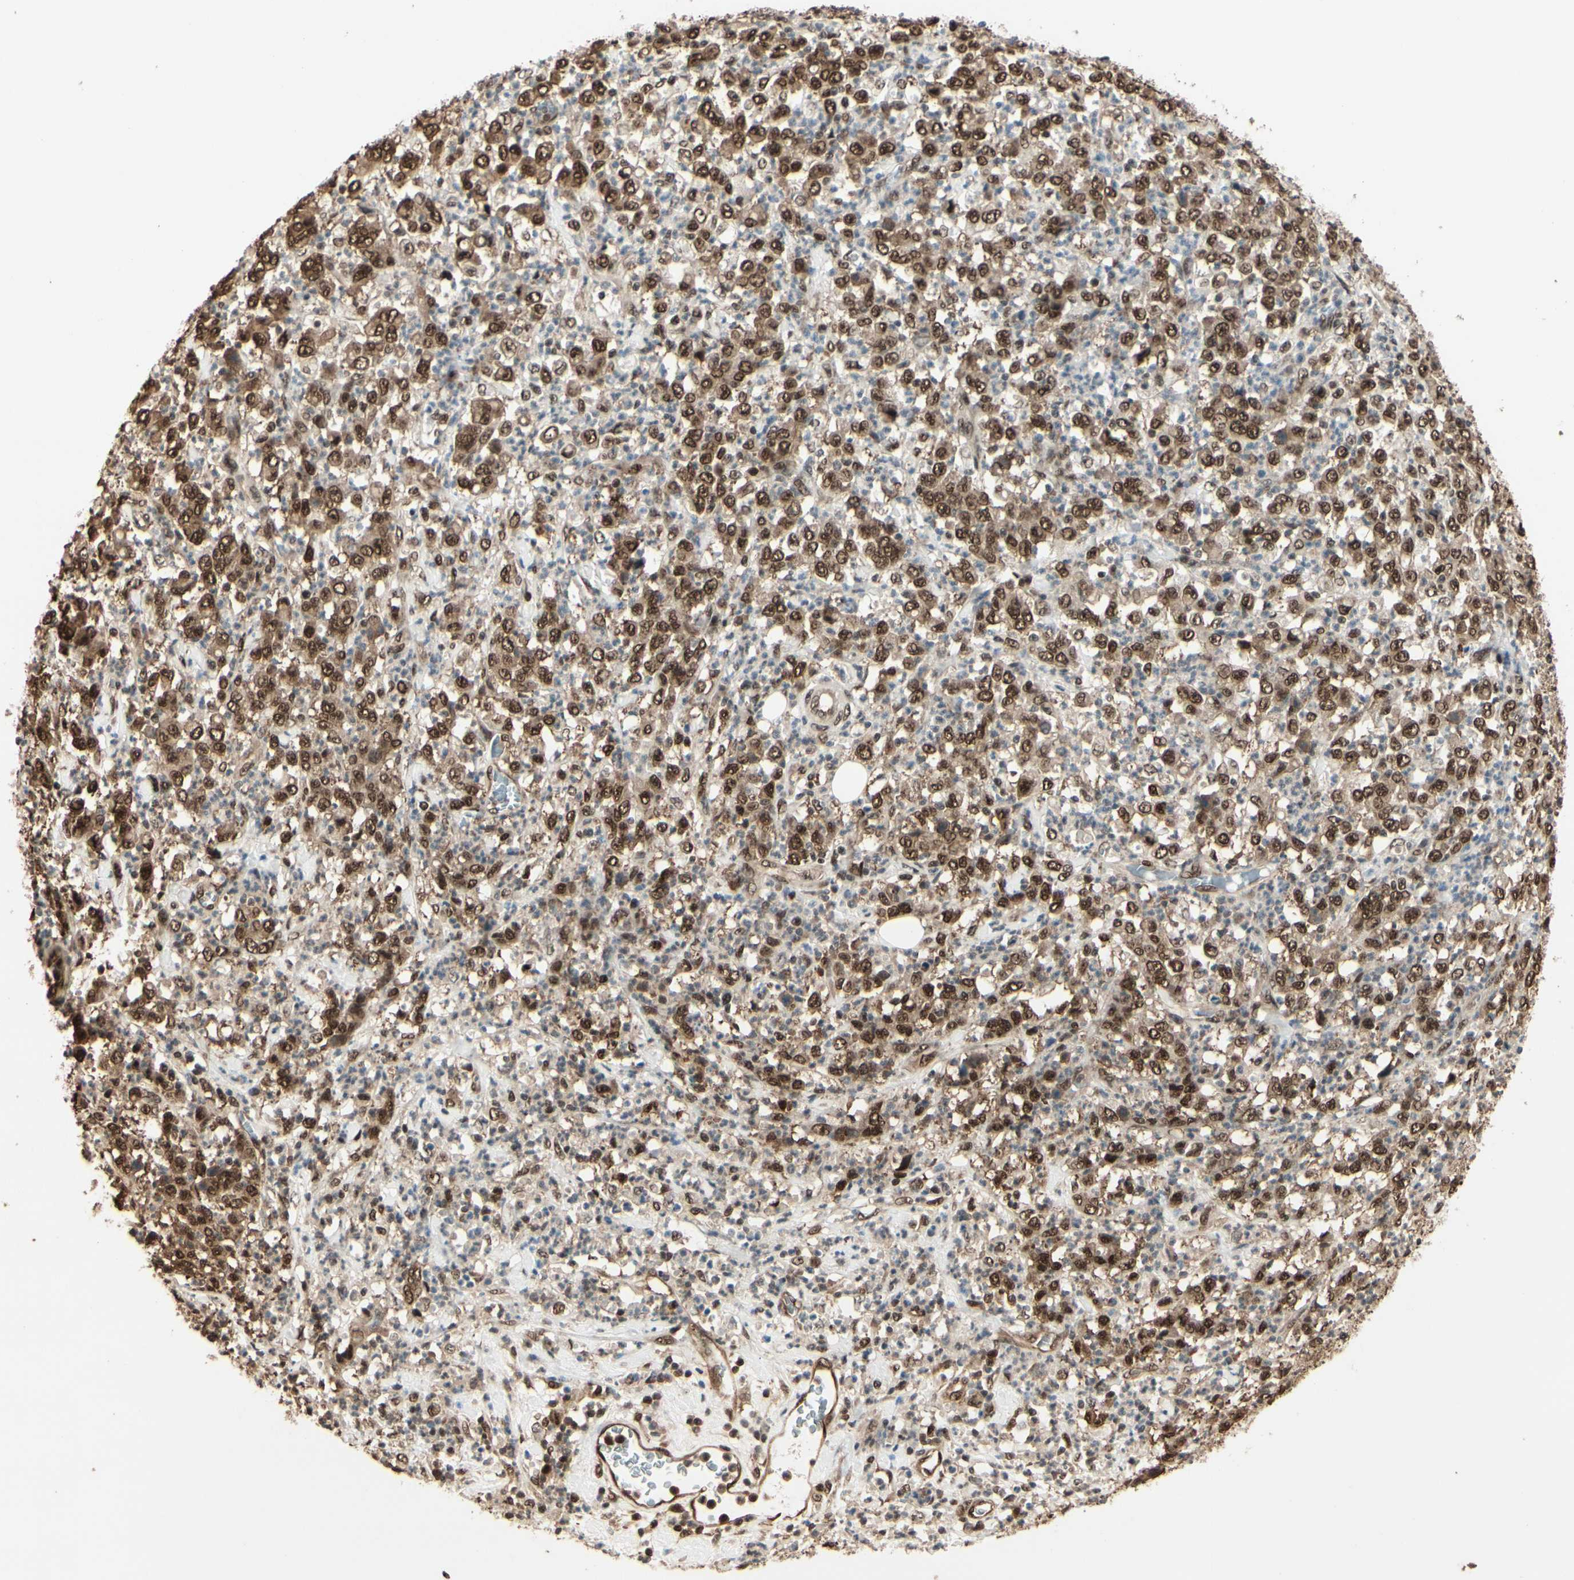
{"staining": {"intensity": "strong", "quantity": ">75%", "location": "cytoplasmic/membranous,nuclear"}, "tissue": "stomach cancer", "cell_type": "Tumor cells", "image_type": "cancer", "snomed": [{"axis": "morphology", "description": "Adenocarcinoma, NOS"}, {"axis": "topography", "description": "Stomach, lower"}], "caption": "The immunohistochemical stain shows strong cytoplasmic/membranous and nuclear expression in tumor cells of stomach adenocarcinoma tissue. The protein is shown in brown color, while the nuclei are stained blue.", "gene": "HSF1", "patient": {"sex": "female", "age": 71}}